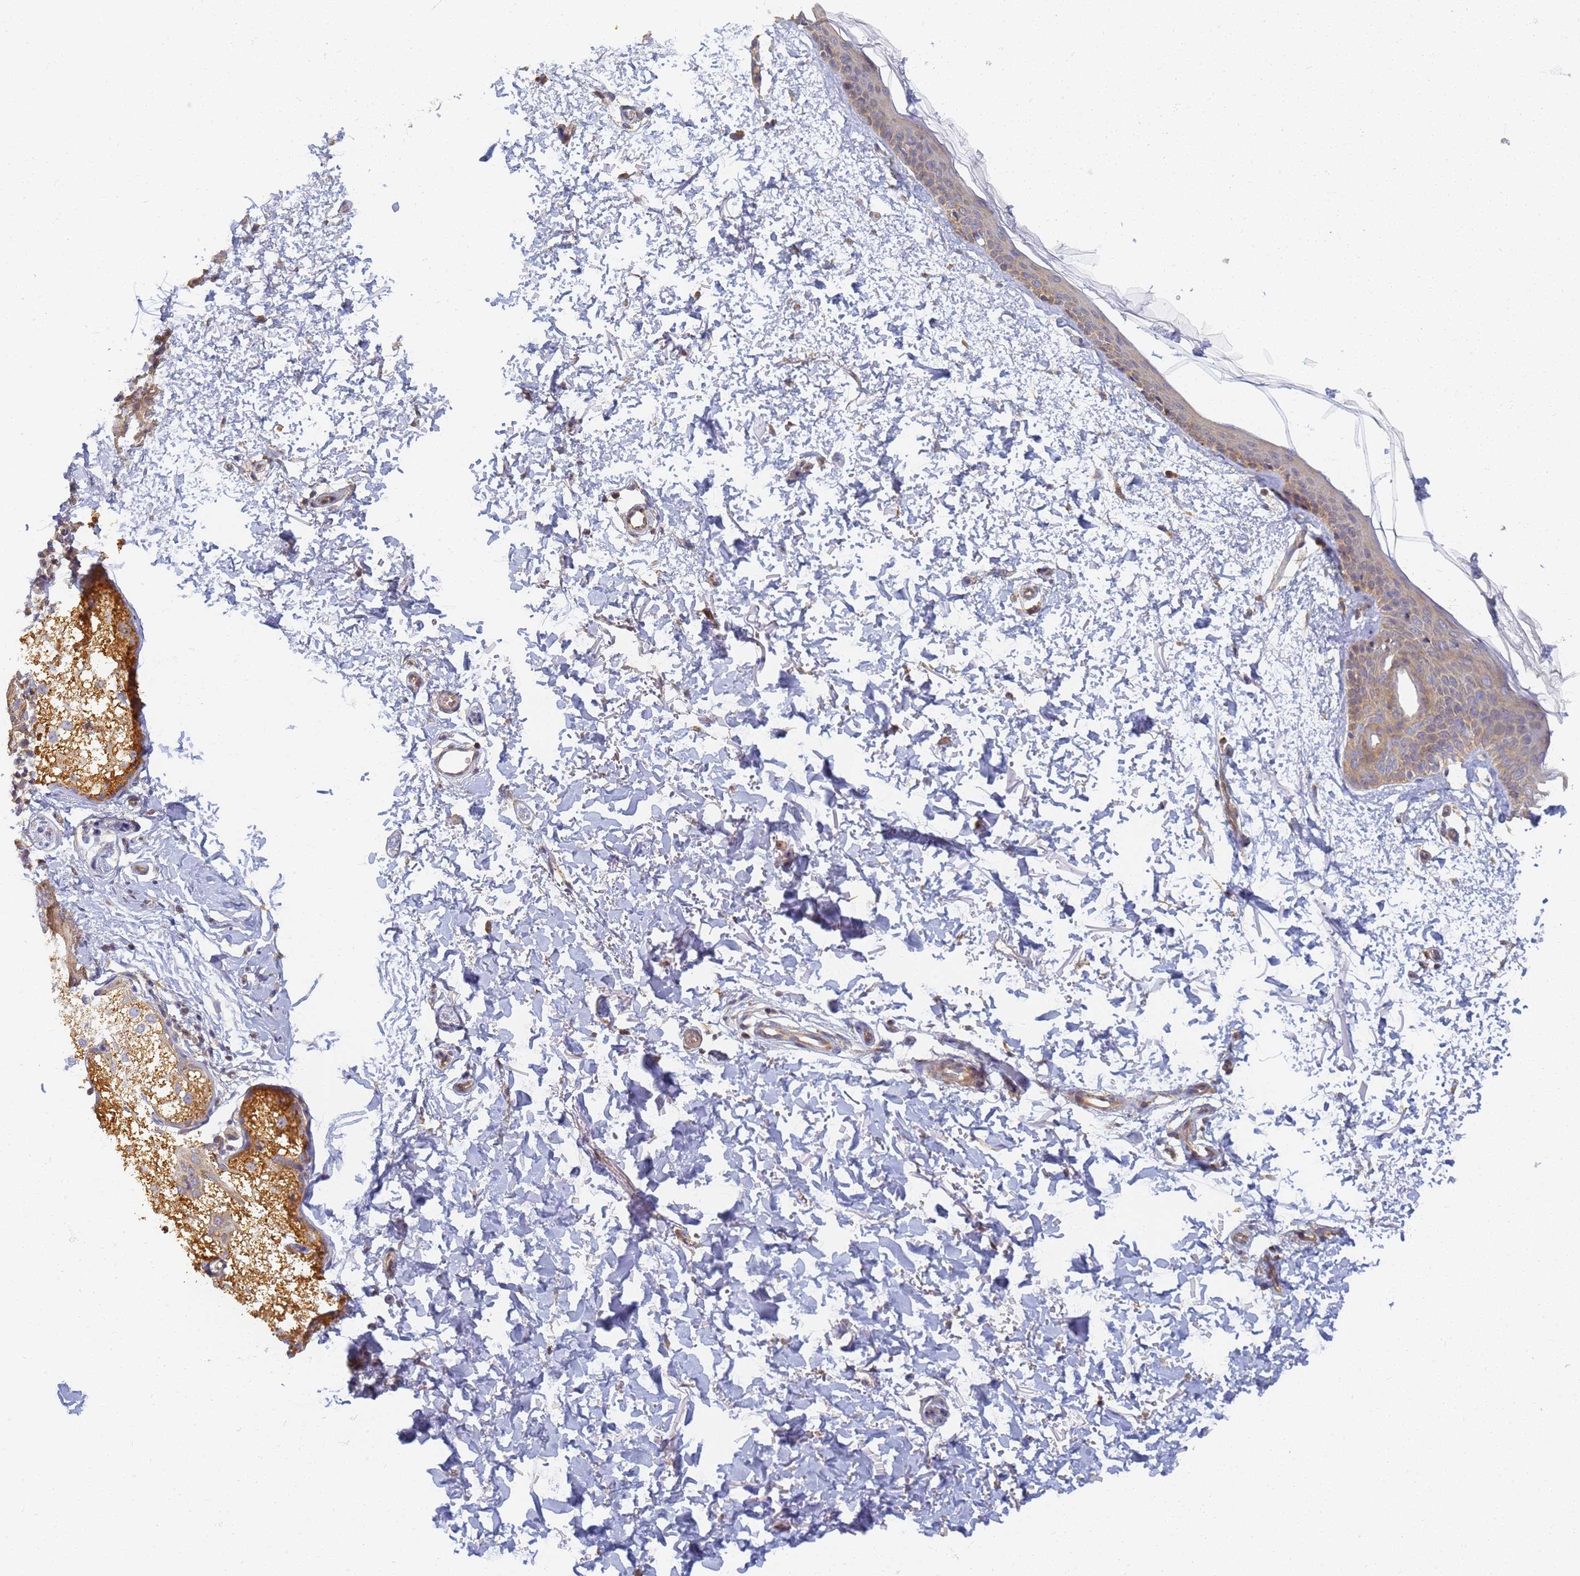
{"staining": {"intensity": "weak", "quantity": ">75%", "location": "cytoplasmic/membranous"}, "tissue": "skin", "cell_type": "Fibroblasts", "image_type": "normal", "snomed": [{"axis": "morphology", "description": "Normal tissue, NOS"}, {"axis": "topography", "description": "Skin"}], "caption": "Immunohistochemical staining of benign skin exhibits >75% levels of weak cytoplasmic/membranous protein expression in approximately >75% of fibroblasts. (DAB IHC, brown staining for protein, blue staining for nuclei).", "gene": "UTP23", "patient": {"sex": "male", "age": 66}}